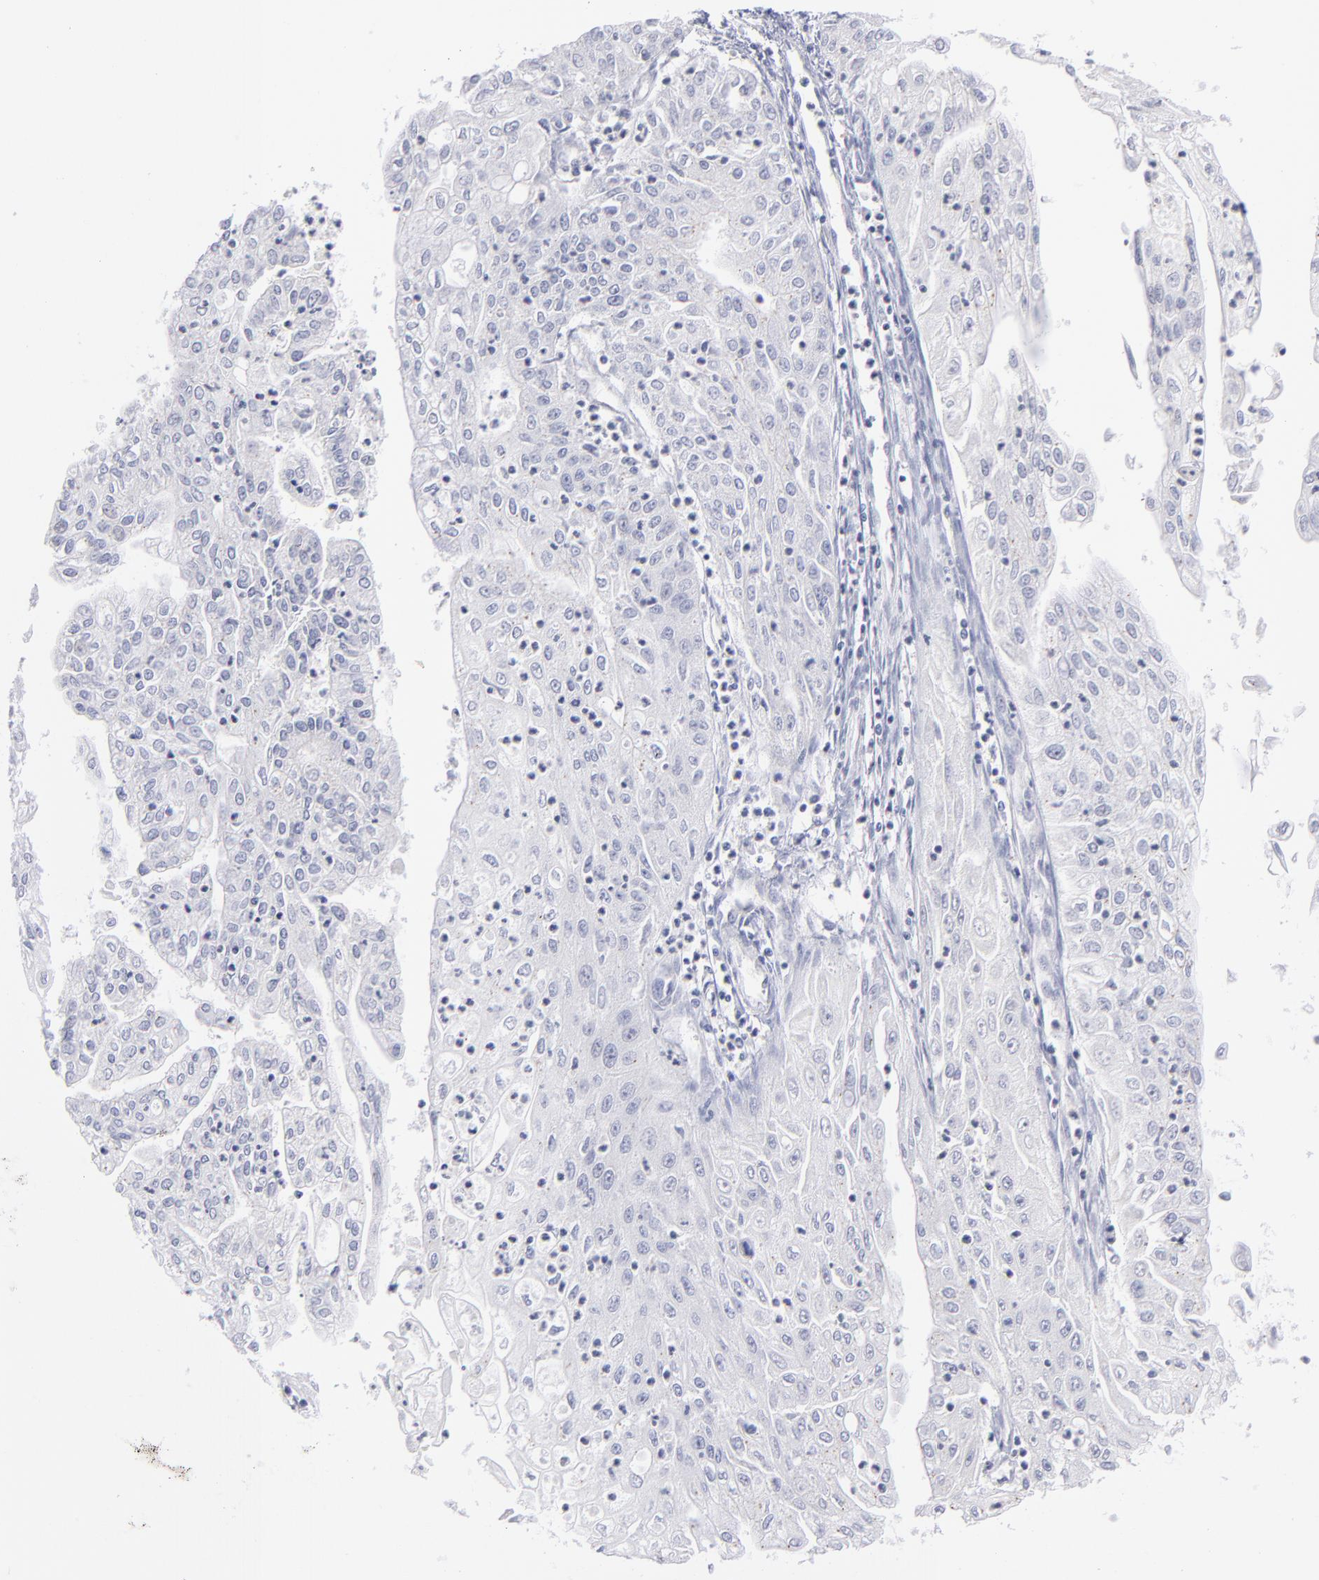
{"staining": {"intensity": "negative", "quantity": "none", "location": "none"}, "tissue": "endometrial cancer", "cell_type": "Tumor cells", "image_type": "cancer", "snomed": [{"axis": "morphology", "description": "Adenocarcinoma, NOS"}, {"axis": "topography", "description": "Endometrium"}], "caption": "A high-resolution photomicrograph shows immunohistochemistry (IHC) staining of endometrial cancer (adenocarcinoma), which shows no significant expression in tumor cells. (Stains: DAB (3,3'-diaminobenzidine) immunohistochemistry (IHC) with hematoxylin counter stain, Microscopy: brightfield microscopy at high magnification).", "gene": "MTHFD2", "patient": {"sex": "female", "age": 75}}